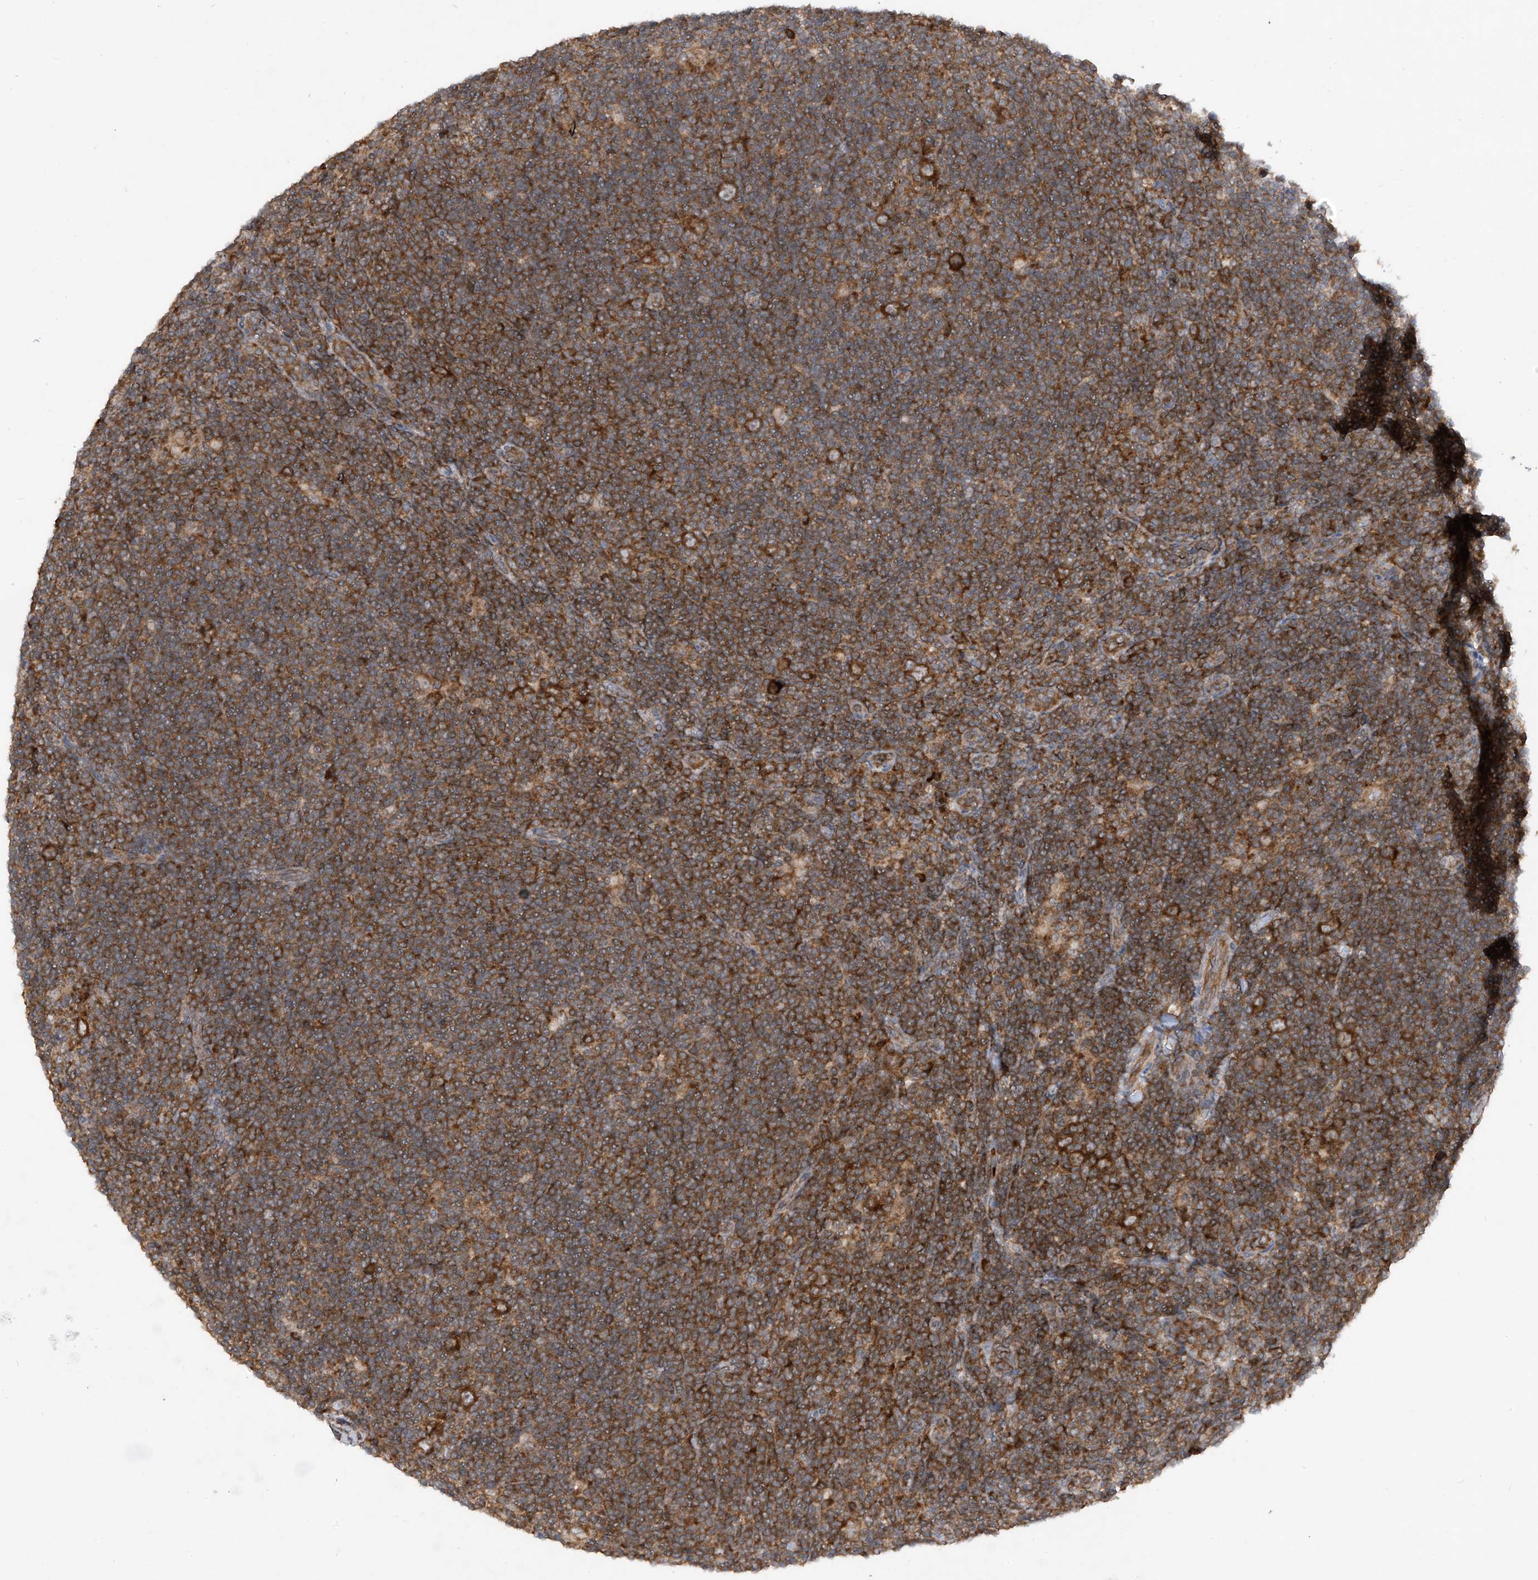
{"staining": {"intensity": "moderate", "quantity": ">75%", "location": "cytoplasmic/membranous"}, "tissue": "lymphoma", "cell_type": "Tumor cells", "image_type": "cancer", "snomed": [{"axis": "morphology", "description": "Hodgkin's disease, NOS"}, {"axis": "topography", "description": "Lymph node"}], "caption": "Tumor cells reveal medium levels of moderate cytoplasmic/membranous positivity in approximately >75% of cells in Hodgkin's disease.", "gene": "RPL34", "patient": {"sex": "female", "age": 57}}